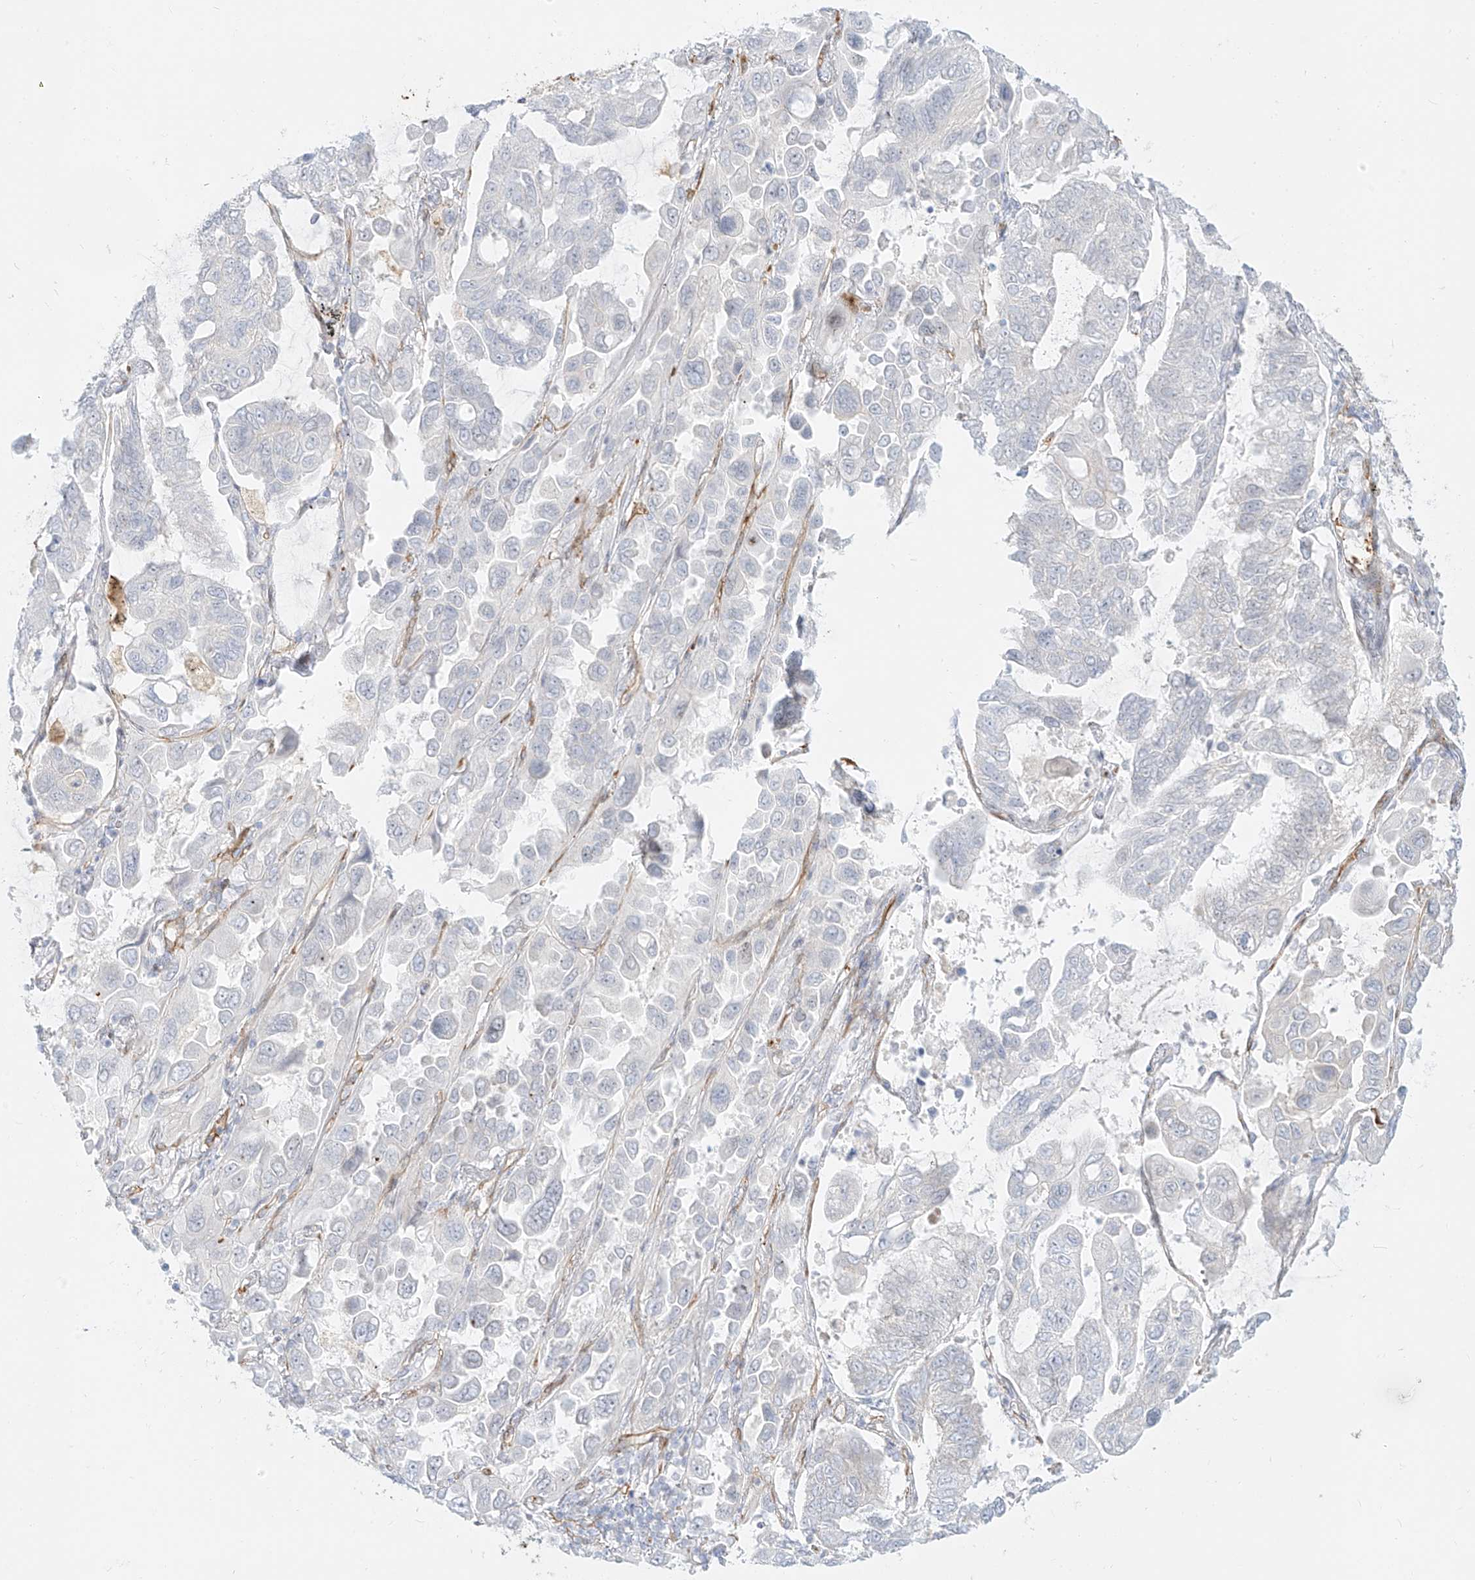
{"staining": {"intensity": "negative", "quantity": "none", "location": "none"}, "tissue": "lung cancer", "cell_type": "Tumor cells", "image_type": "cancer", "snomed": [{"axis": "morphology", "description": "Adenocarcinoma, NOS"}, {"axis": "topography", "description": "Lung"}], "caption": "This photomicrograph is of lung cancer (adenocarcinoma) stained with IHC to label a protein in brown with the nuclei are counter-stained blue. There is no expression in tumor cells.", "gene": "NHSL1", "patient": {"sex": "male", "age": 64}}